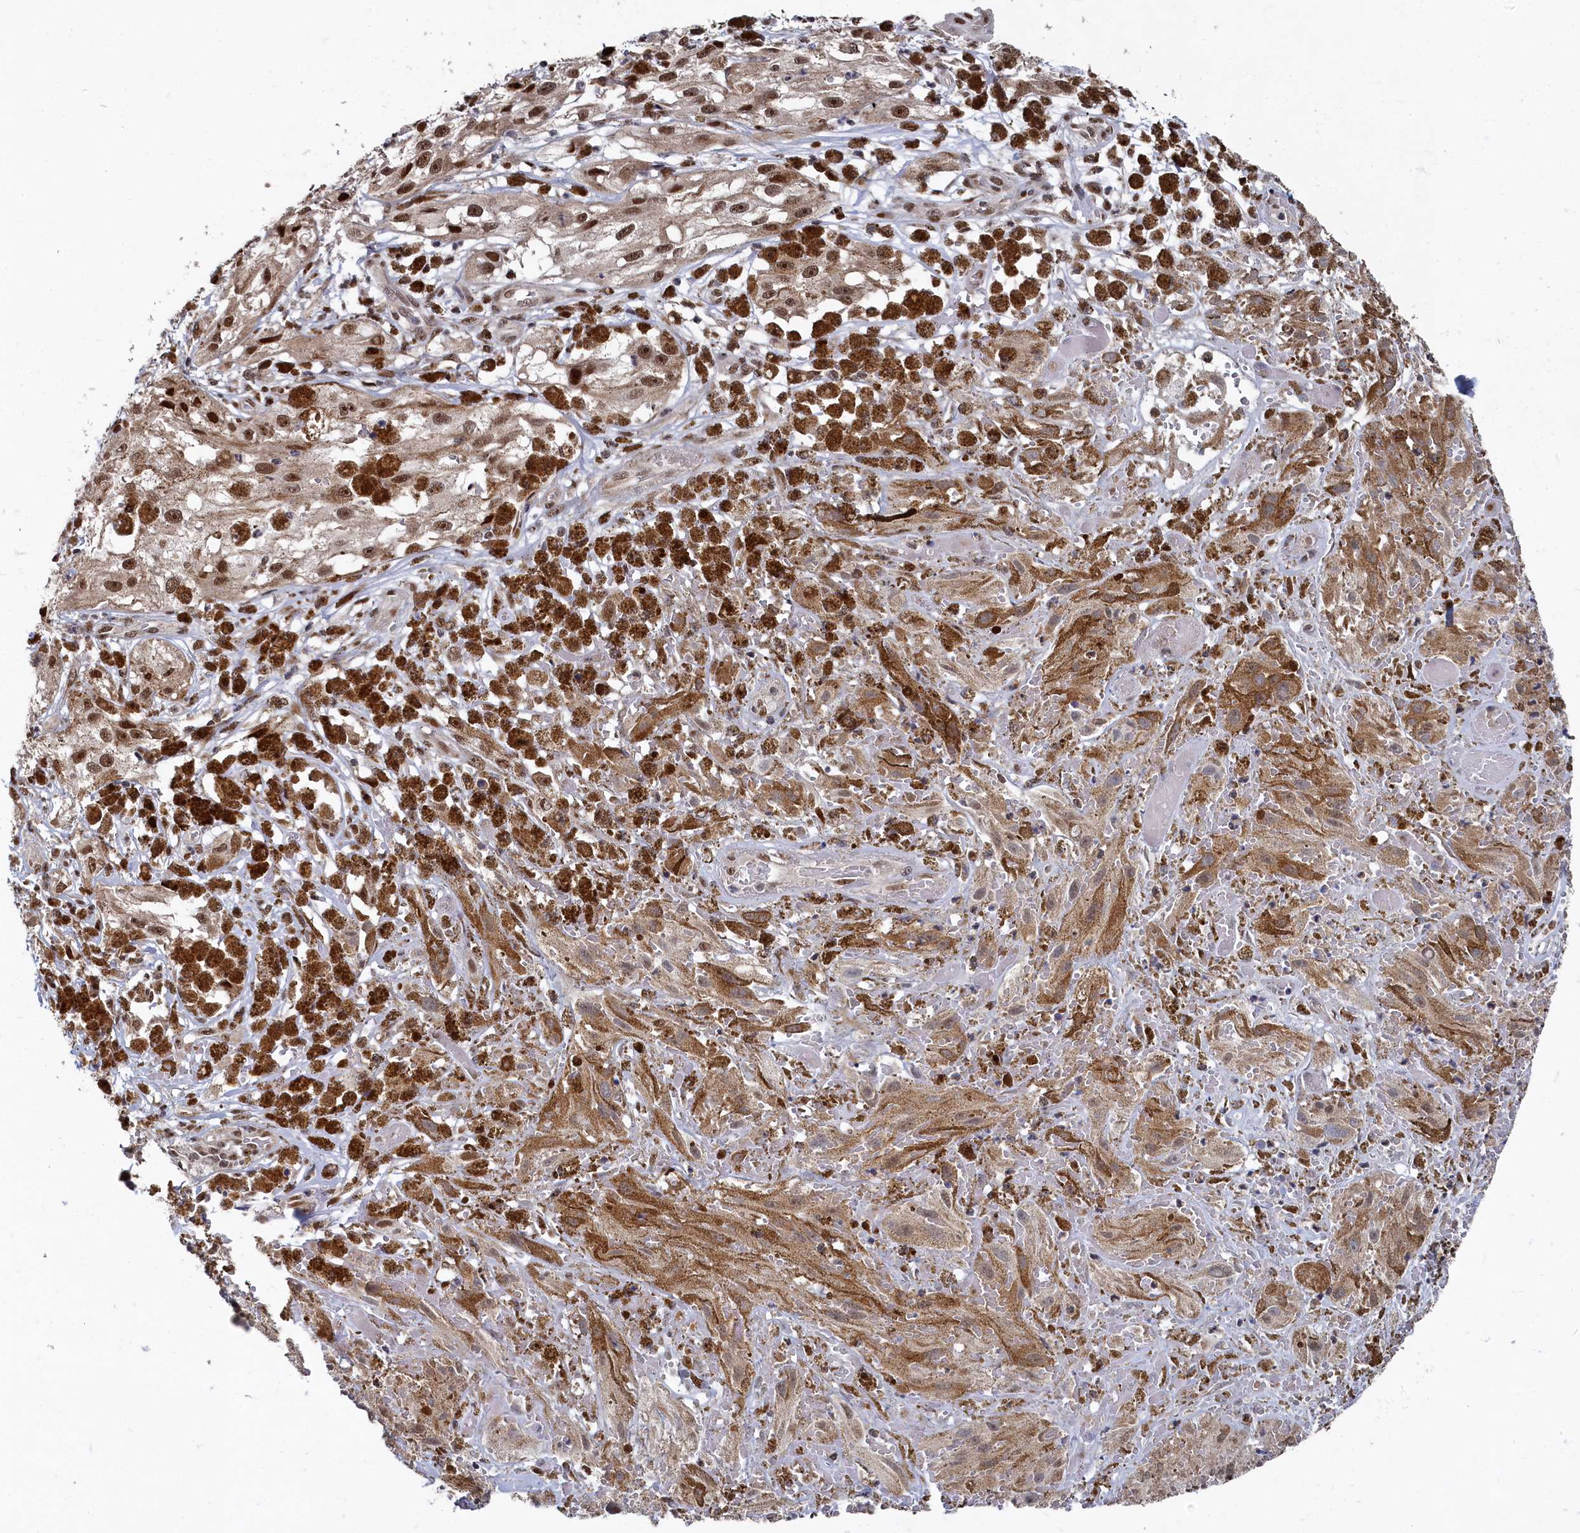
{"staining": {"intensity": "moderate", "quantity": ">75%", "location": "cytoplasmic/membranous,nuclear"}, "tissue": "melanoma", "cell_type": "Tumor cells", "image_type": "cancer", "snomed": [{"axis": "morphology", "description": "Malignant melanoma, NOS"}, {"axis": "topography", "description": "Skin"}], "caption": "Immunohistochemical staining of melanoma exhibits medium levels of moderate cytoplasmic/membranous and nuclear expression in about >75% of tumor cells. Nuclei are stained in blue.", "gene": "BUB3", "patient": {"sex": "male", "age": 88}}